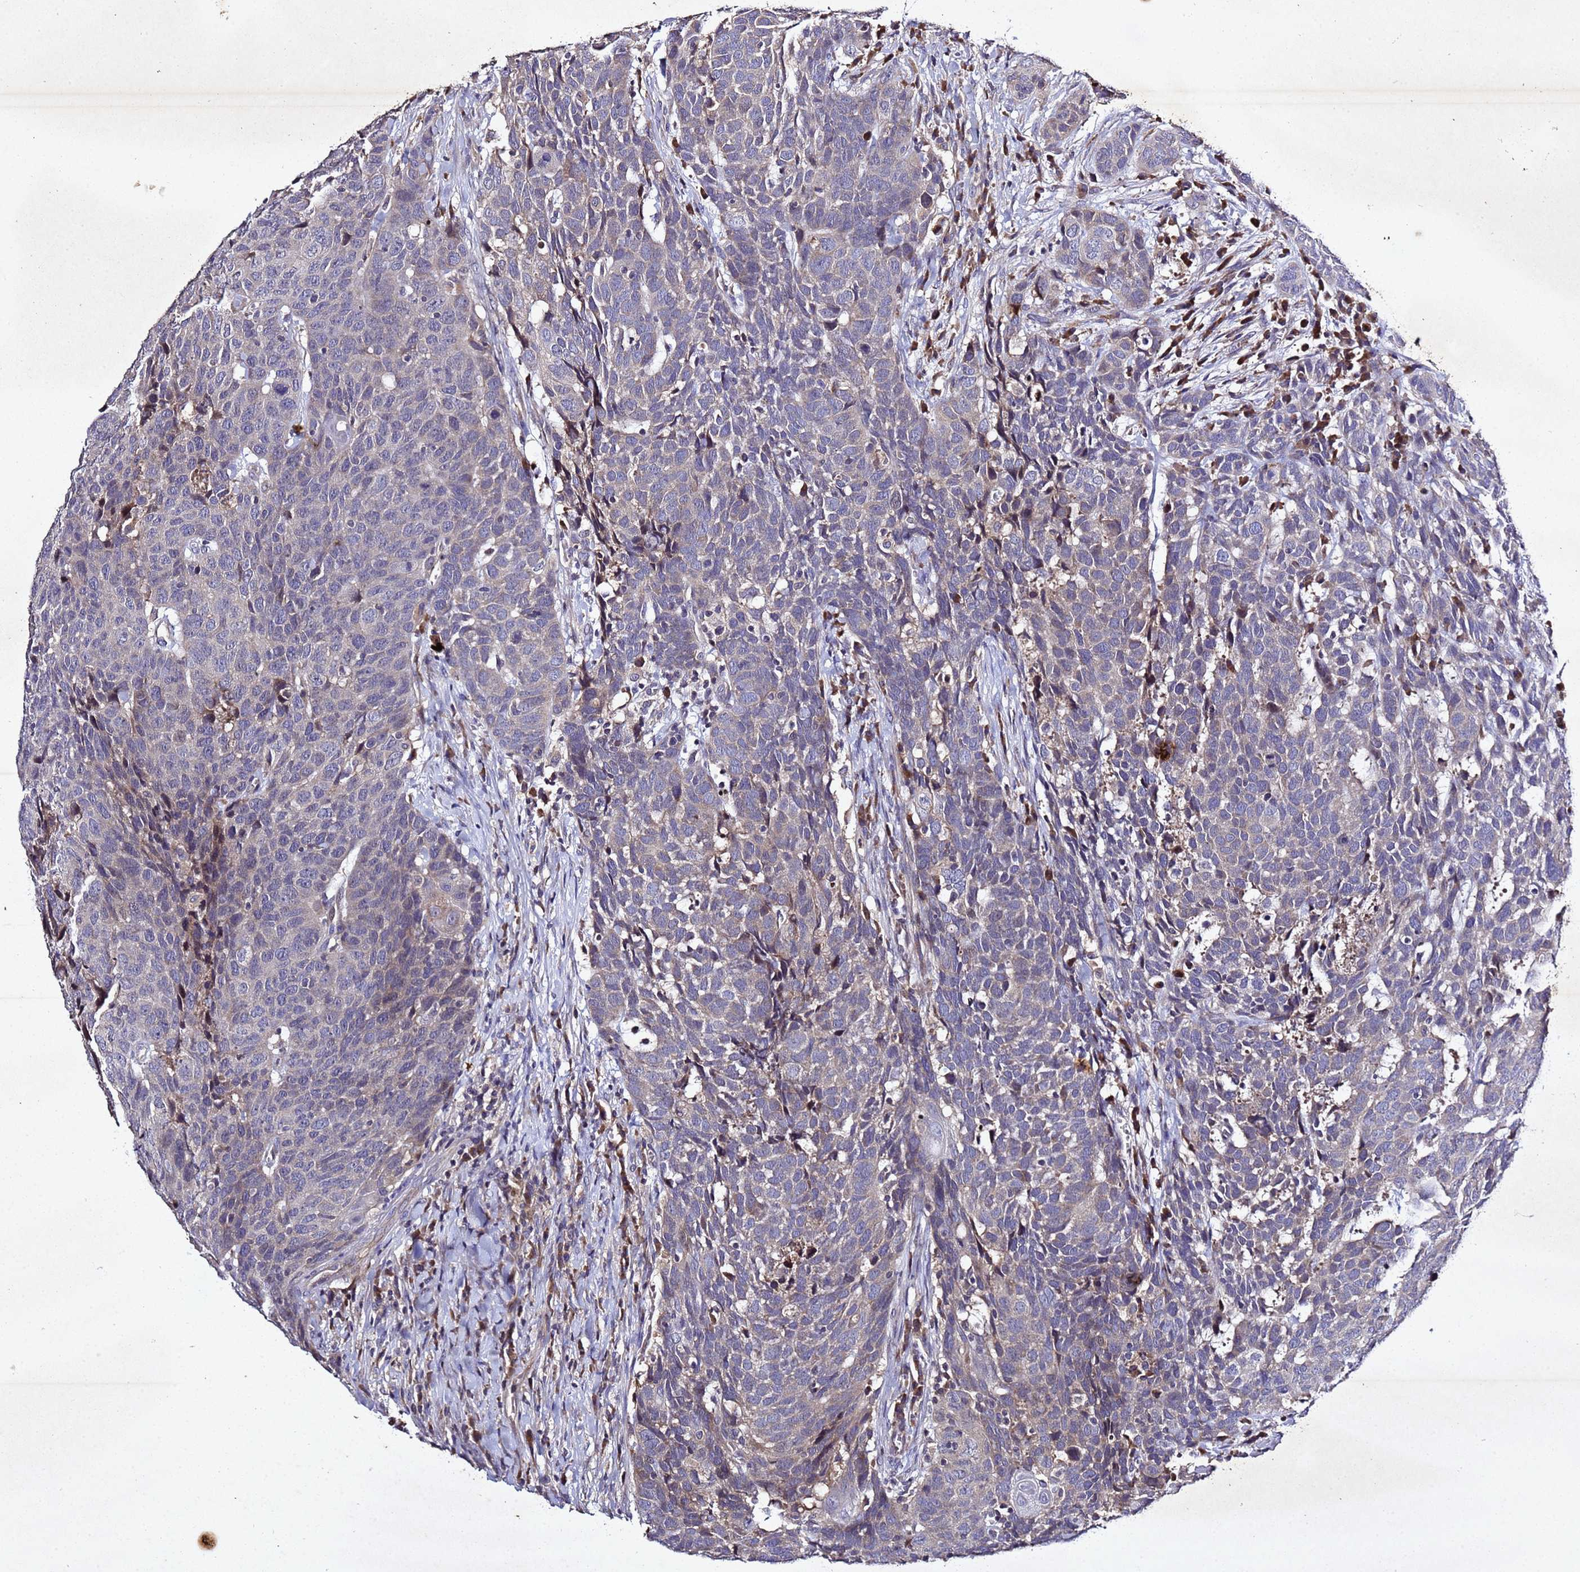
{"staining": {"intensity": "negative", "quantity": "none", "location": "none"}, "tissue": "head and neck cancer", "cell_type": "Tumor cells", "image_type": "cancer", "snomed": [{"axis": "morphology", "description": "Squamous cell carcinoma, NOS"}, {"axis": "topography", "description": "Head-Neck"}], "caption": "IHC image of human squamous cell carcinoma (head and neck) stained for a protein (brown), which reveals no positivity in tumor cells.", "gene": "SV2B", "patient": {"sex": "male", "age": 66}}